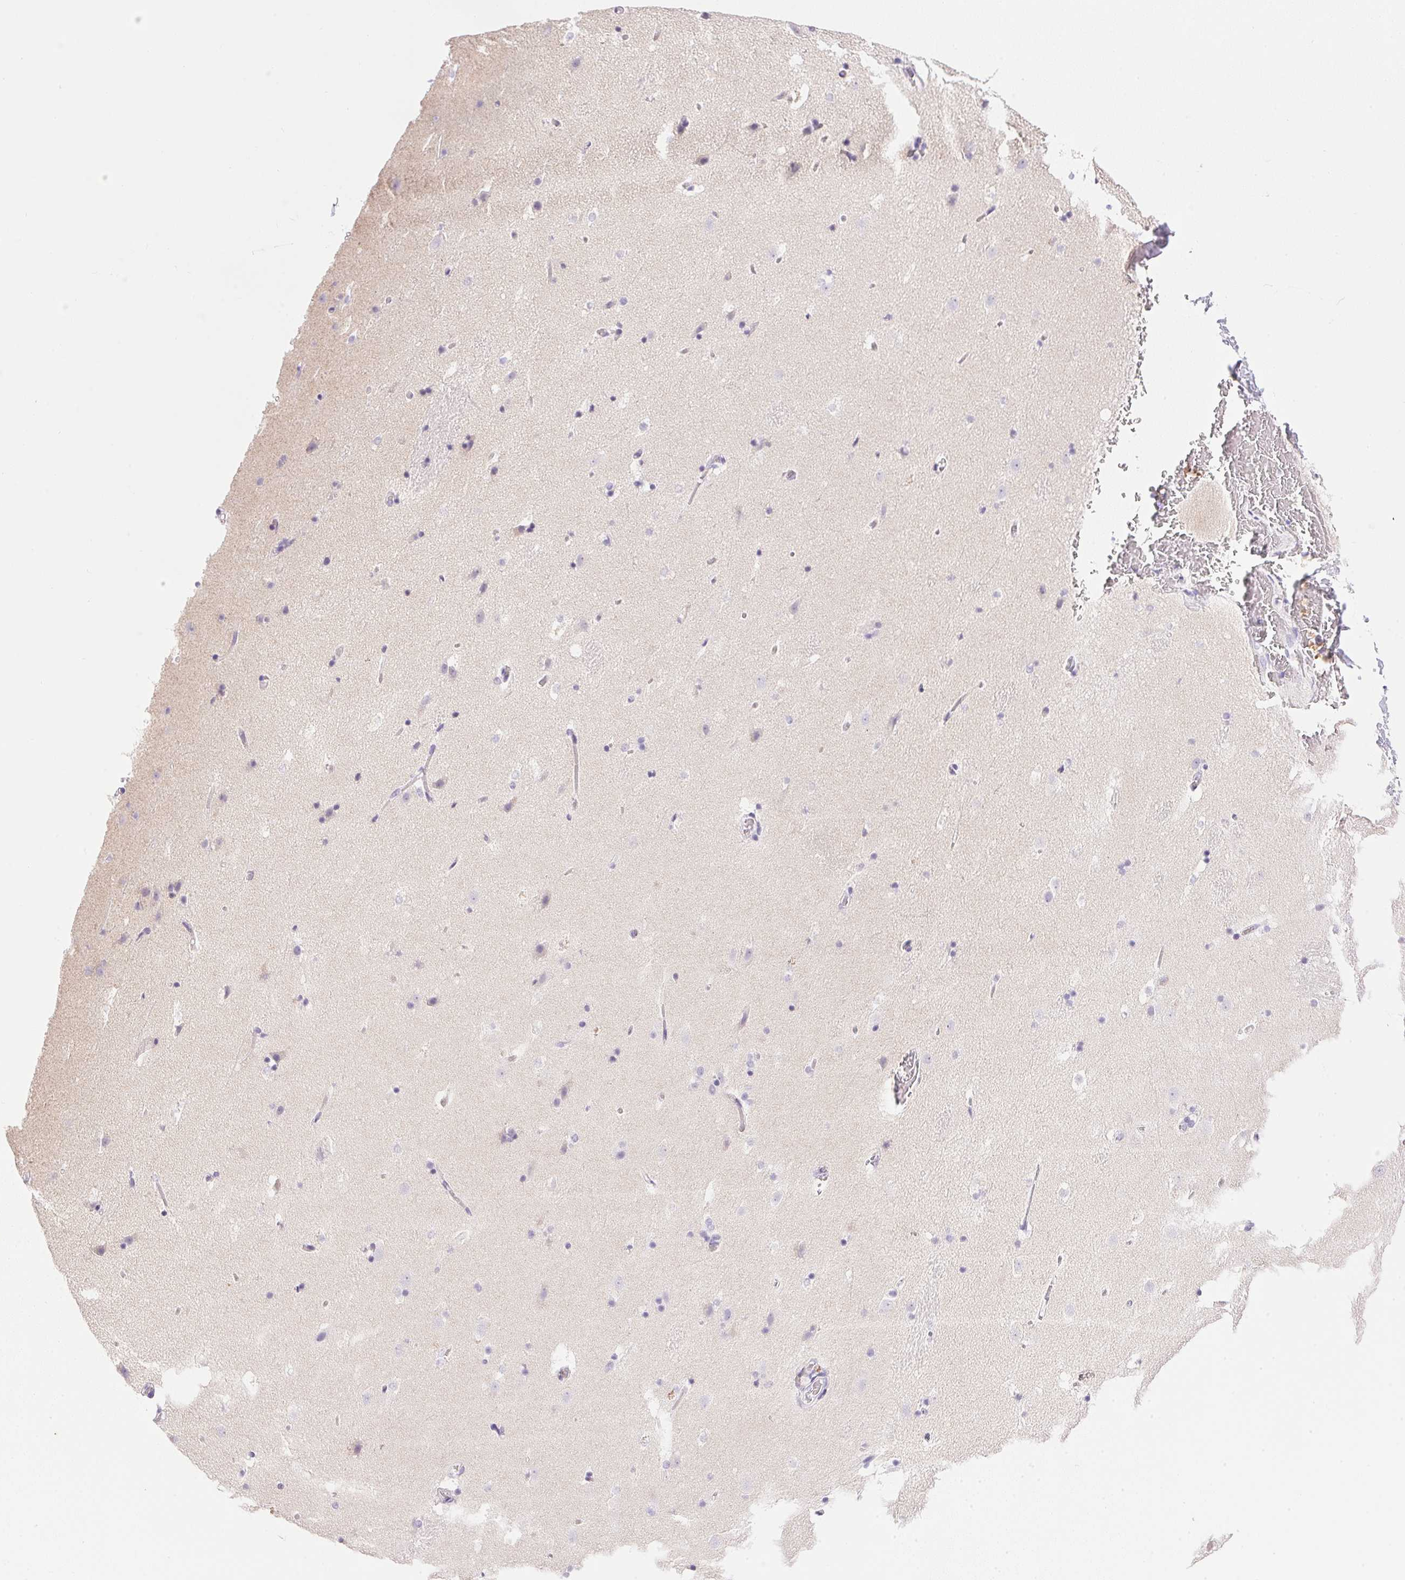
{"staining": {"intensity": "negative", "quantity": "none", "location": "none"}, "tissue": "caudate", "cell_type": "Glial cells", "image_type": "normal", "snomed": [{"axis": "morphology", "description": "Normal tissue, NOS"}, {"axis": "topography", "description": "Lateral ventricle wall"}], "caption": "Immunohistochemistry photomicrograph of unremarkable caudate: human caudate stained with DAB demonstrates no significant protein staining in glial cells.", "gene": "ATP6V0A4", "patient": {"sex": "male", "age": 37}}